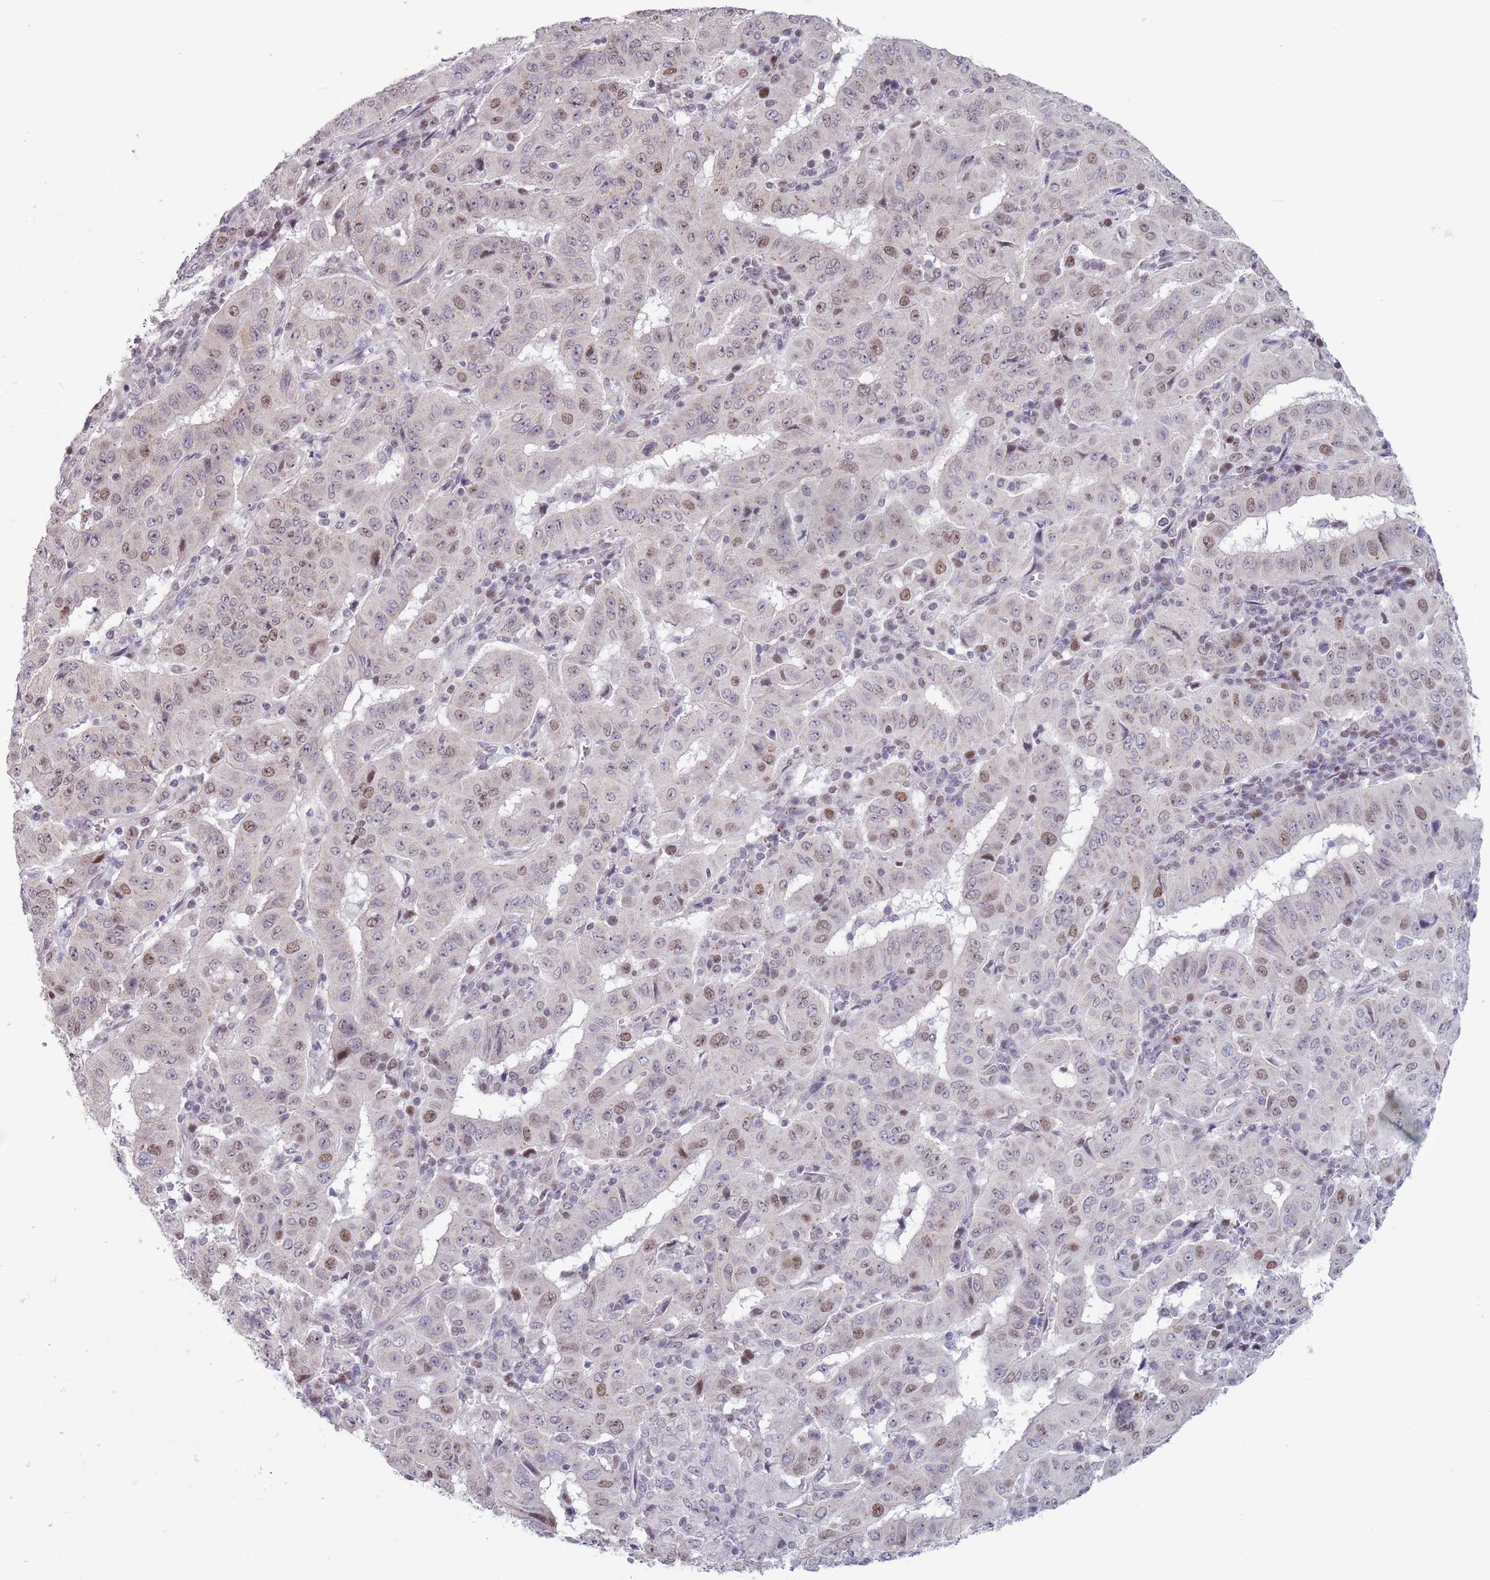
{"staining": {"intensity": "weak", "quantity": "25%-75%", "location": "nuclear"}, "tissue": "pancreatic cancer", "cell_type": "Tumor cells", "image_type": "cancer", "snomed": [{"axis": "morphology", "description": "Adenocarcinoma, NOS"}, {"axis": "topography", "description": "Pancreas"}], "caption": "This is an image of immunohistochemistry staining of pancreatic cancer, which shows weak expression in the nuclear of tumor cells.", "gene": "ZKSCAN2", "patient": {"sex": "male", "age": 63}}